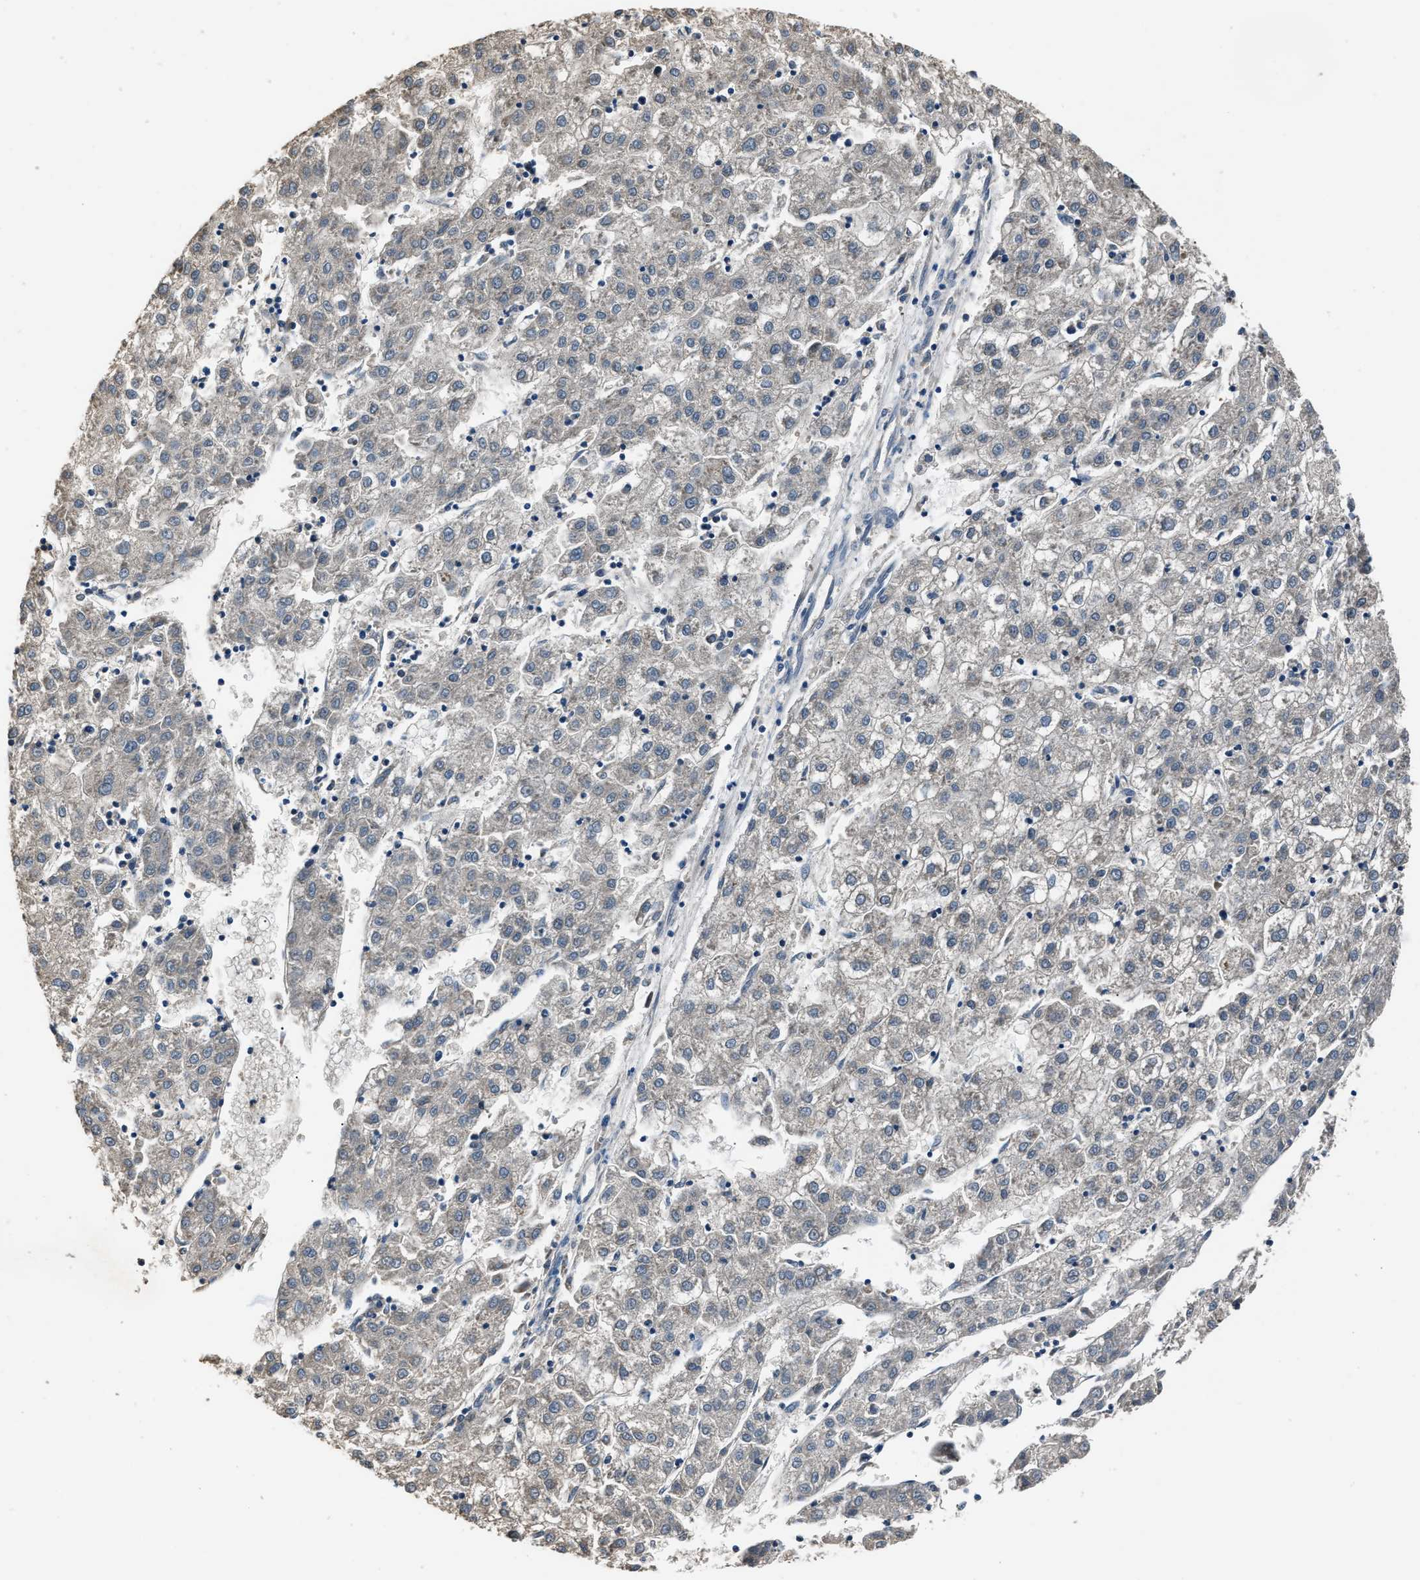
{"staining": {"intensity": "negative", "quantity": "none", "location": "none"}, "tissue": "liver cancer", "cell_type": "Tumor cells", "image_type": "cancer", "snomed": [{"axis": "morphology", "description": "Carcinoma, Hepatocellular, NOS"}, {"axis": "topography", "description": "Liver"}], "caption": "The photomicrograph reveals no significant expression in tumor cells of liver cancer (hepatocellular carcinoma). (IHC, brightfield microscopy, high magnification).", "gene": "TNRC18", "patient": {"sex": "male", "age": 72}}